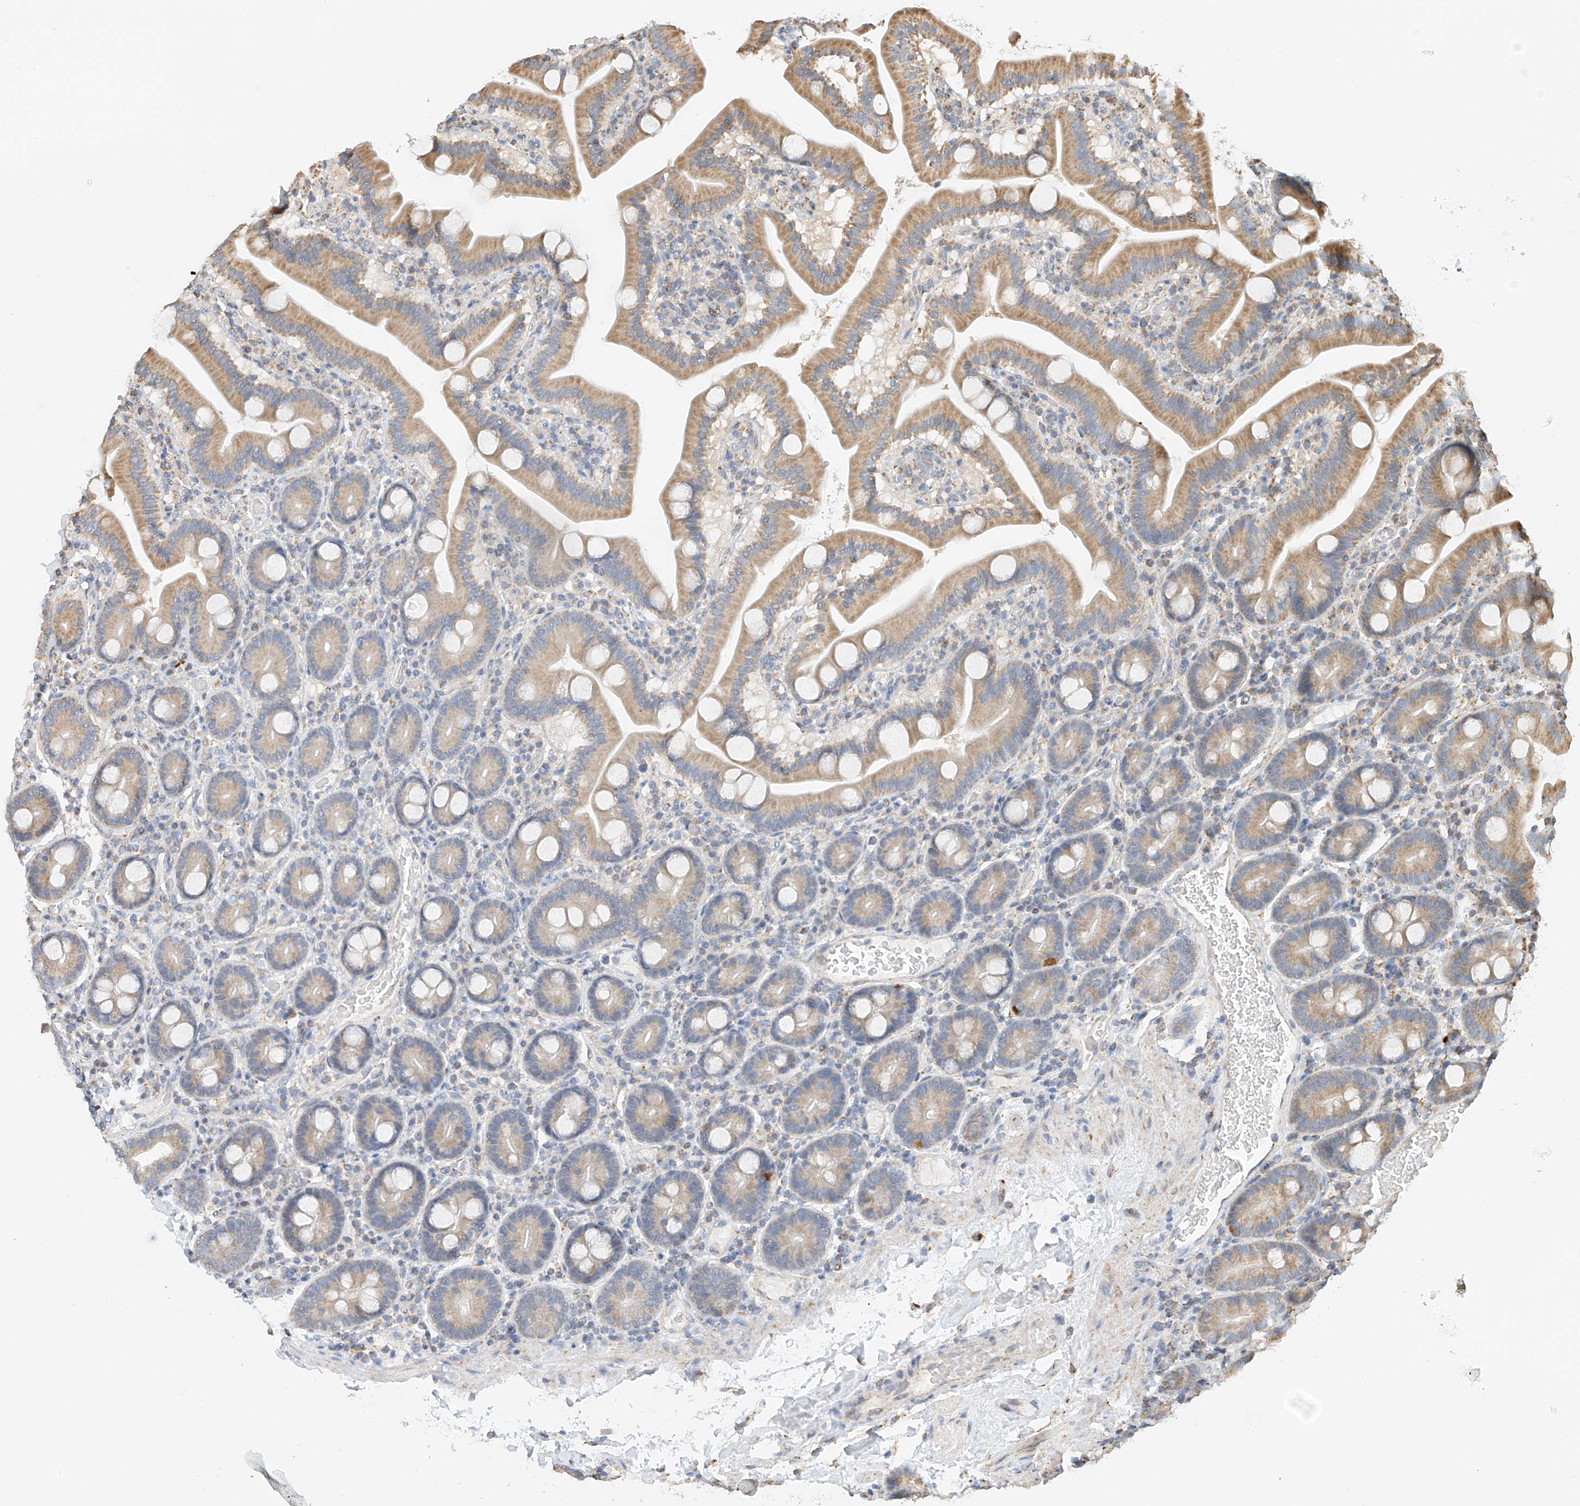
{"staining": {"intensity": "moderate", "quantity": ">75%", "location": "cytoplasmic/membranous"}, "tissue": "duodenum", "cell_type": "Glandular cells", "image_type": "normal", "snomed": [{"axis": "morphology", "description": "Normal tissue, NOS"}, {"axis": "topography", "description": "Duodenum"}], "caption": "Benign duodenum demonstrates moderate cytoplasmic/membranous staining in about >75% of glandular cells, visualized by immunohistochemistry.", "gene": "YIPF7", "patient": {"sex": "male", "age": 55}}